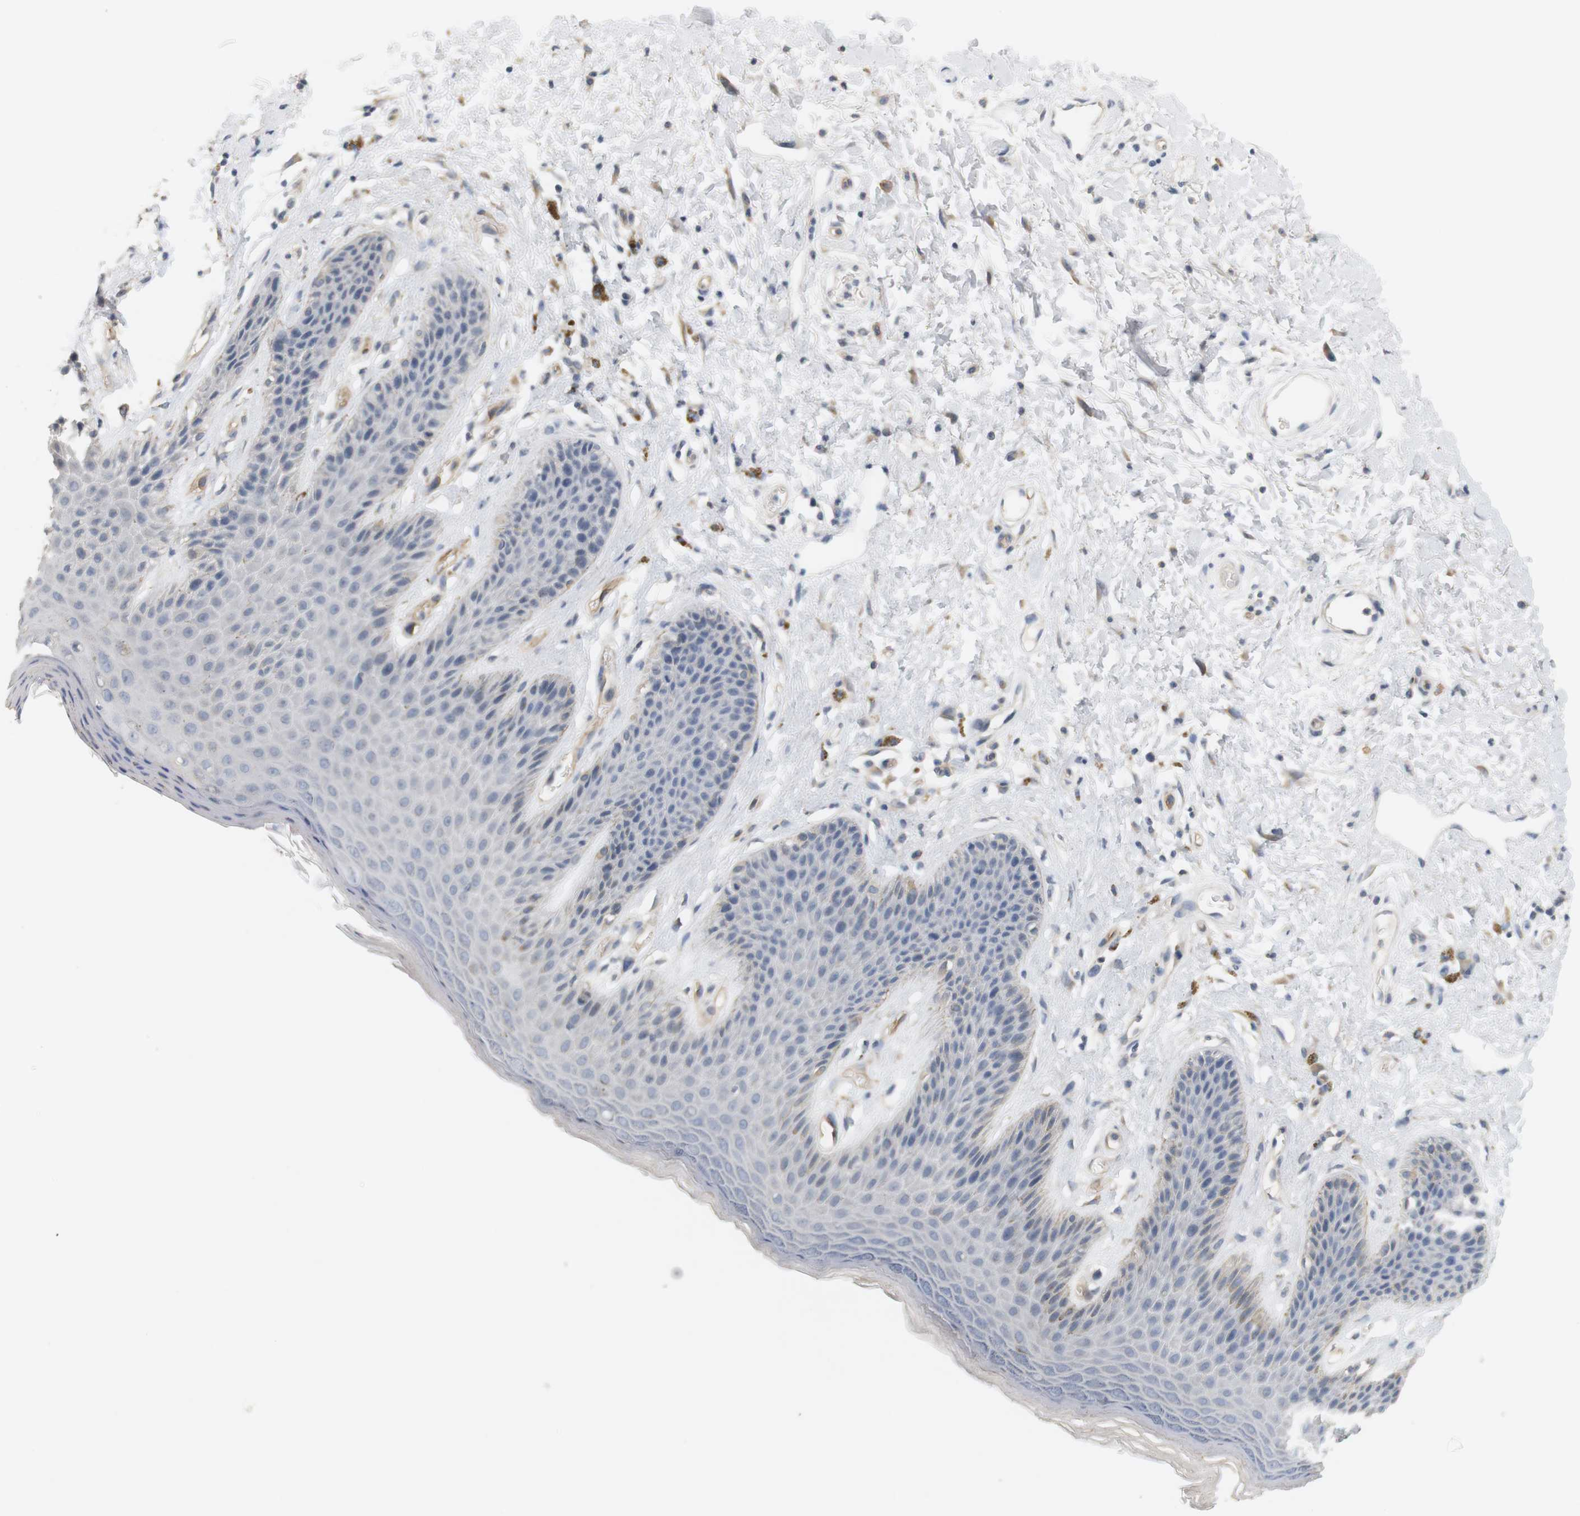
{"staining": {"intensity": "negative", "quantity": "none", "location": "none"}, "tissue": "skin", "cell_type": "Epidermal cells", "image_type": "normal", "snomed": [{"axis": "morphology", "description": "Normal tissue, NOS"}, {"axis": "topography", "description": "Anal"}], "caption": "There is no significant expression in epidermal cells of skin. (DAB immunohistochemistry (IHC) visualized using brightfield microscopy, high magnification).", "gene": "OSR1", "patient": {"sex": "female", "age": 46}}